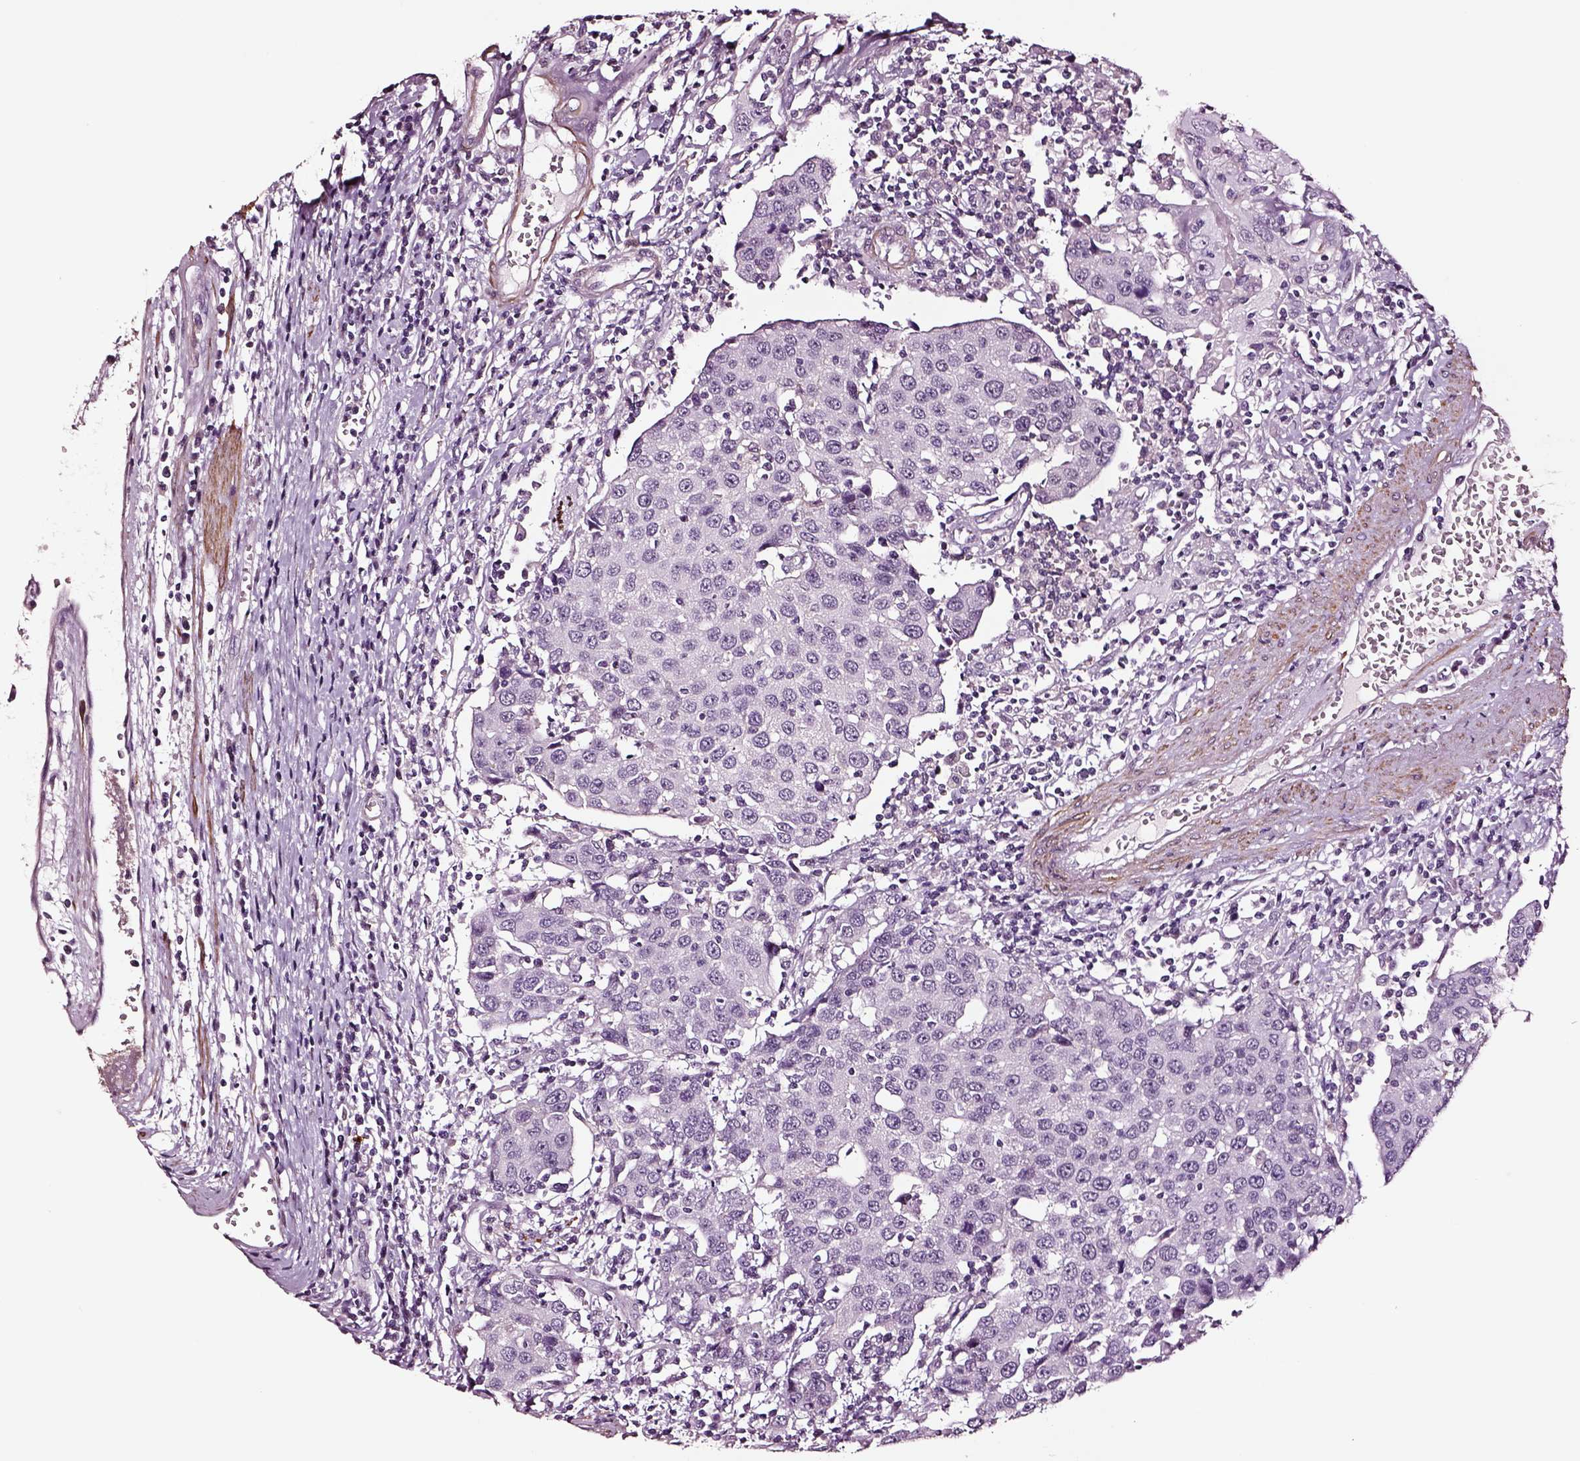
{"staining": {"intensity": "negative", "quantity": "none", "location": "none"}, "tissue": "urothelial cancer", "cell_type": "Tumor cells", "image_type": "cancer", "snomed": [{"axis": "morphology", "description": "Urothelial carcinoma, High grade"}, {"axis": "topography", "description": "Urinary bladder"}], "caption": "A photomicrograph of human urothelial carcinoma (high-grade) is negative for staining in tumor cells.", "gene": "SOX10", "patient": {"sex": "female", "age": 85}}